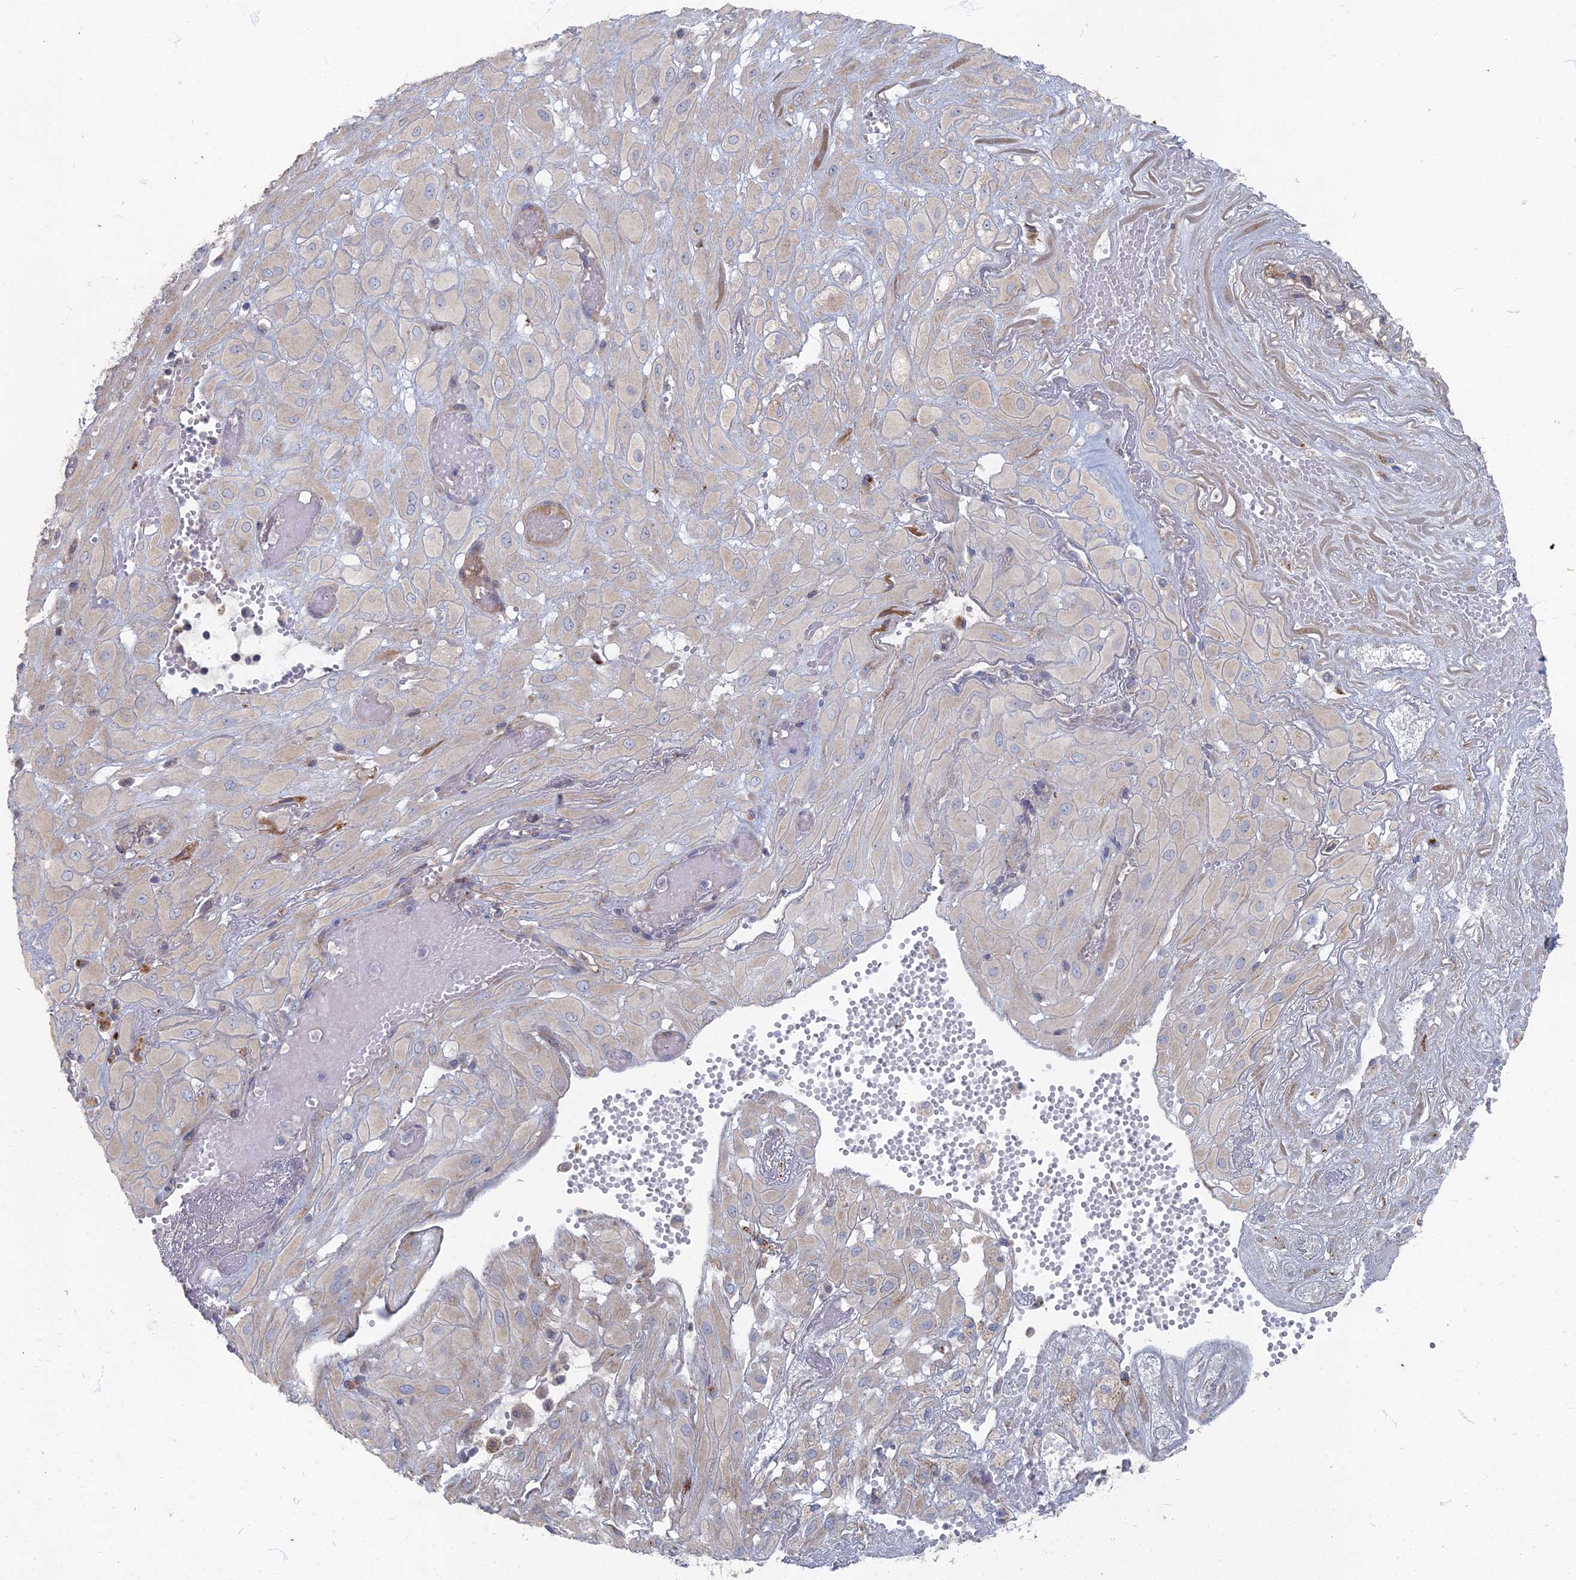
{"staining": {"intensity": "negative", "quantity": "none", "location": "none"}, "tissue": "cervical cancer", "cell_type": "Tumor cells", "image_type": "cancer", "snomed": [{"axis": "morphology", "description": "Squamous cell carcinoma, NOS"}, {"axis": "topography", "description": "Cervix"}], "caption": "Immunohistochemical staining of human cervical squamous cell carcinoma exhibits no significant expression in tumor cells.", "gene": "TMEM128", "patient": {"sex": "female", "age": 36}}